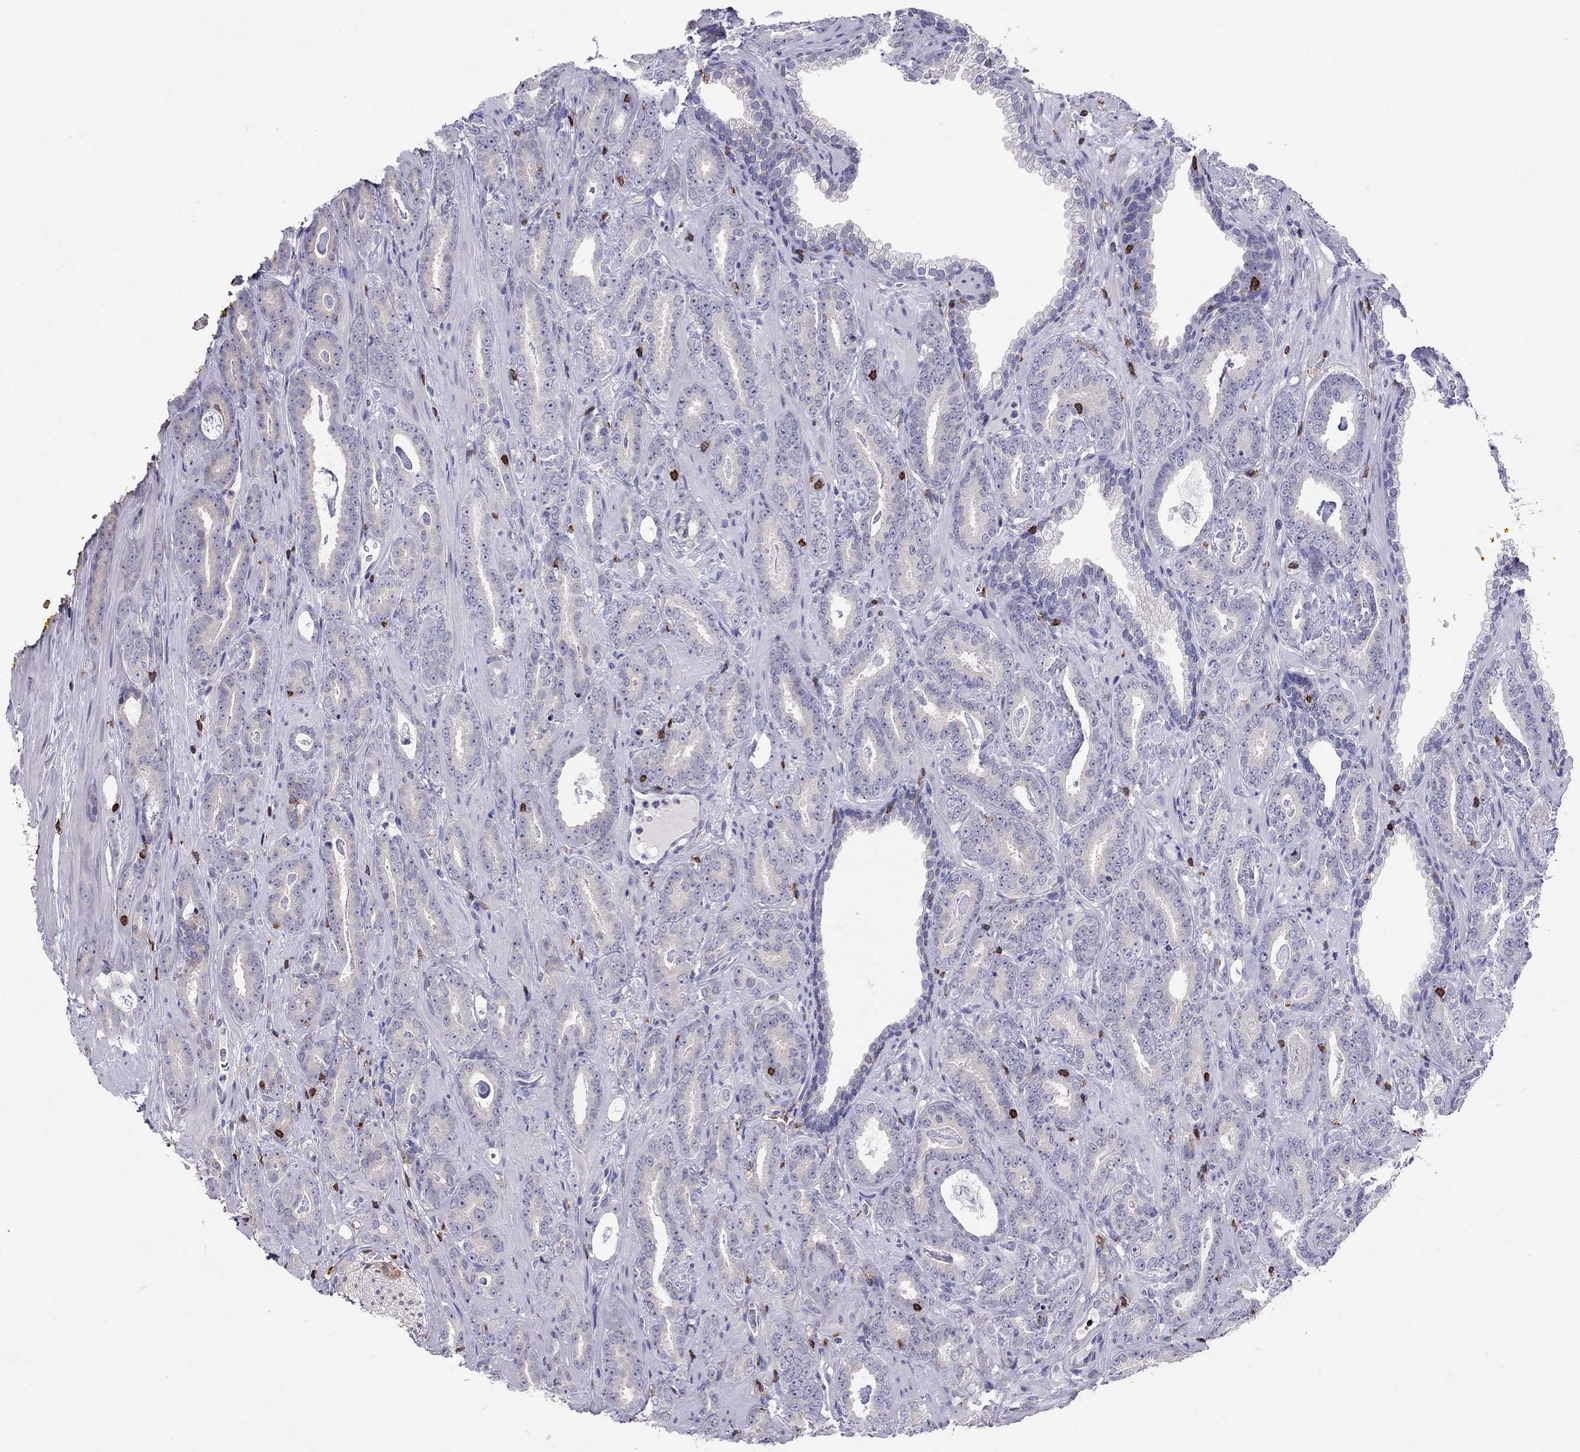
{"staining": {"intensity": "negative", "quantity": "none", "location": "none"}, "tissue": "prostate cancer", "cell_type": "Tumor cells", "image_type": "cancer", "snomed": [{"axis": "morphology", "description": "Adenocarcinoma, Medium grade"}, {"axis": "topography", "description": "Prostate and seminal vesicle, NOS"}, {"axis": "topography", "description": "Prostate"}], "caption": "This is an immunohistochemistry histopathology image of medium-grade adenocarcinoma (prostate). There is no staining in tumor cells.", "gene": "MND1", "patient": {"sex": "male", "age": 54}}